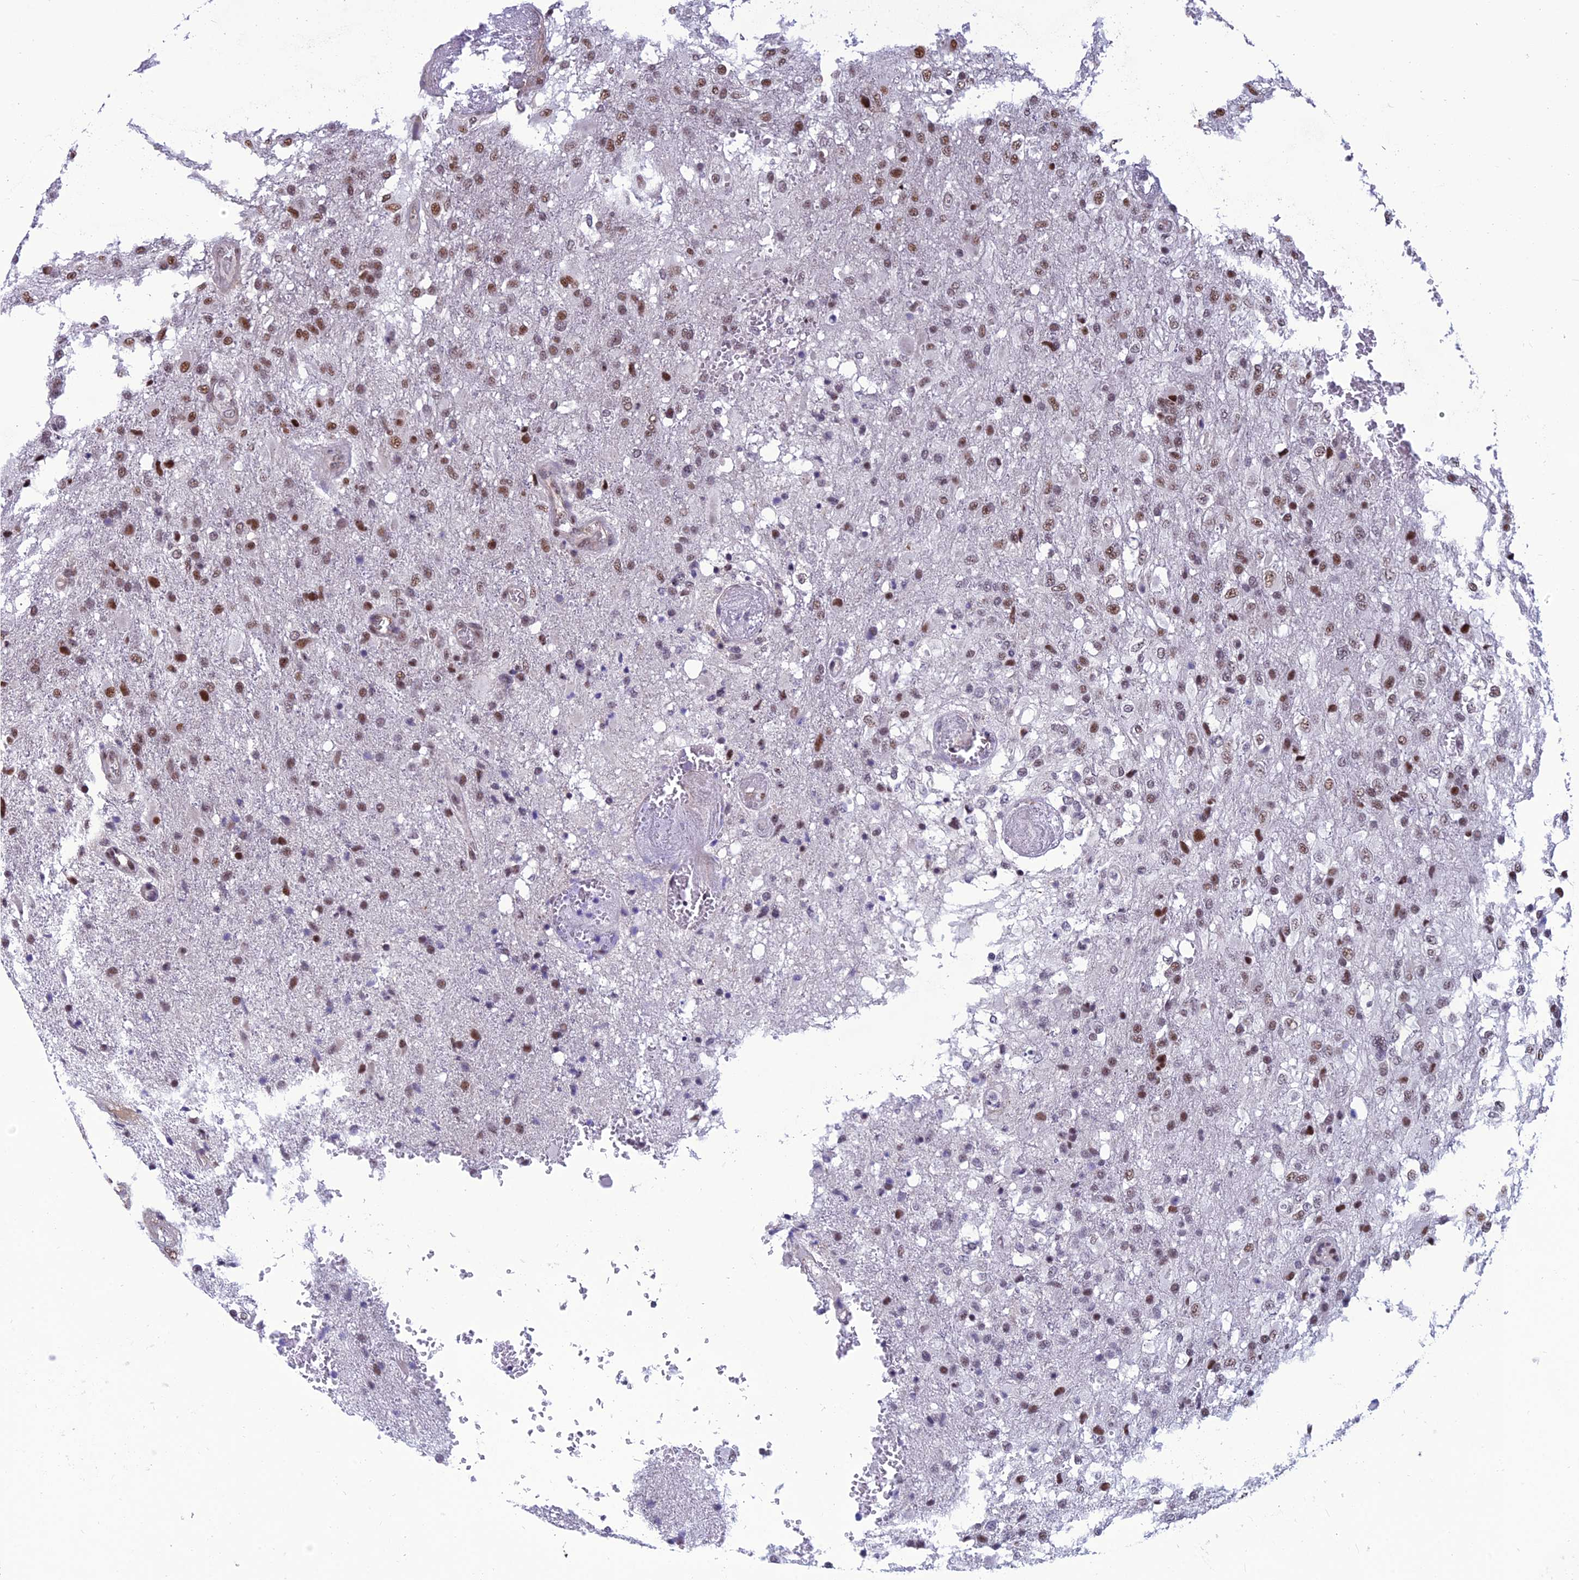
{"staining": {"intensity": "moderate", "quantity": "25%-75%", "location": "nuclear"}, "tissue": "glioma", "cell_type": "Tumor cells", "image_type": "cancer", "snomed": [{"axis": "morphology", "description": "Glioma, malignant, High grade"}, {"axis": "topography", "description": "Brain"}], "caption": "Immunohistochemistry histopathology image of neoplastic tissue: glioma stained using immunohistochemistry (IHC) displays medium levels of moderate protein expression localized specifically in the nuclear of tumor cells, appearing as a nuclear brown color.", "gene": "RSRC1", "patient": {"sex": "female", "age": 74}}